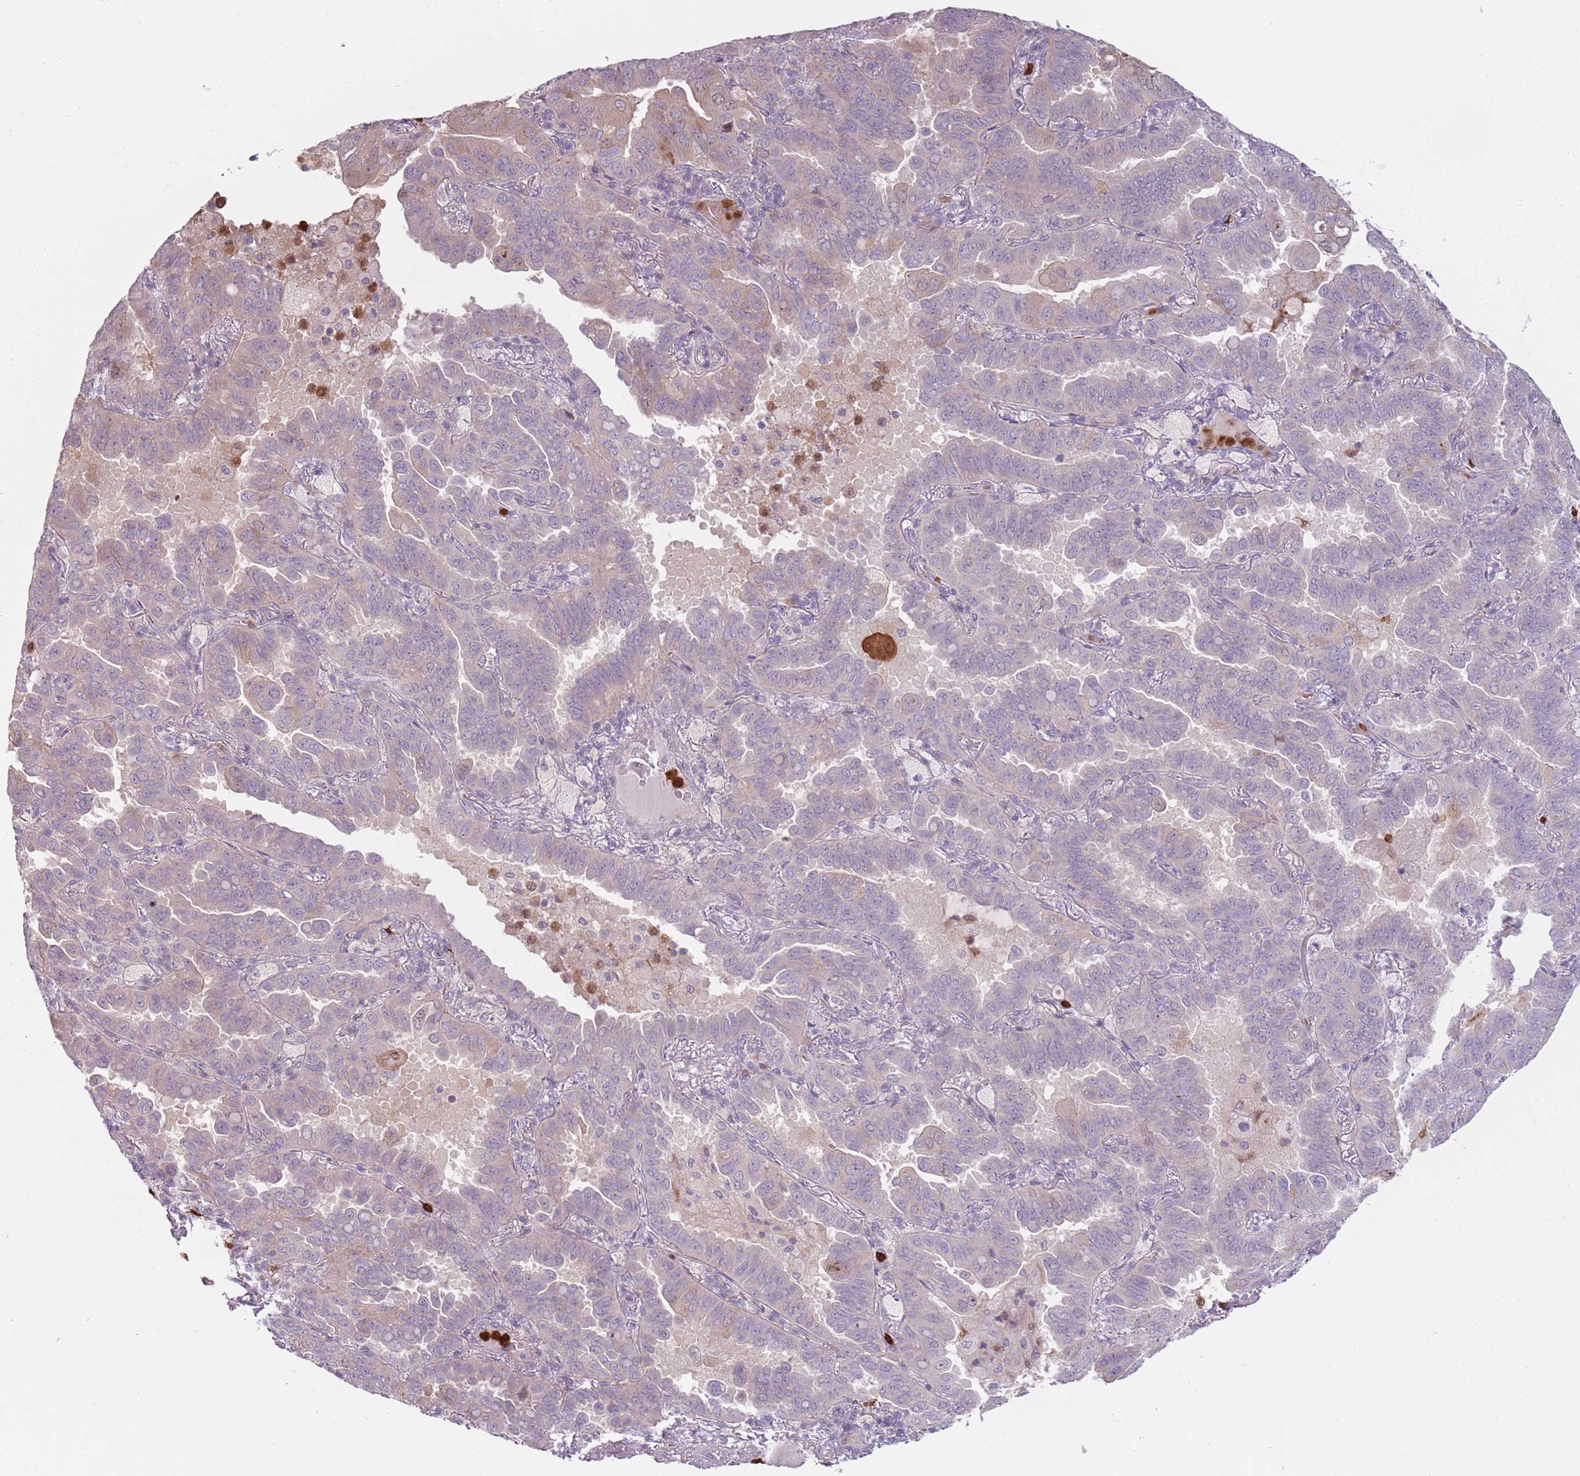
{"staining": {"intensity": "weak", "quantity": "<25%", "location": "cytoplasmic/membranous"}, "tissue": "lung cancer", "cell_type": "Tumor cells", "image_type": "cancer", "snomed": [{"axis": "morphology", "description": "Adenocarcinoma, NOS"}, {"axis": "topography", "description": "Lung"}], "caption": "Histopathology image shows no protein expression in tumor cells of adenocarcinoma (lung) tissue.", "gene": "SPAG4", "patient": {"sex": "male", "age": 64}}